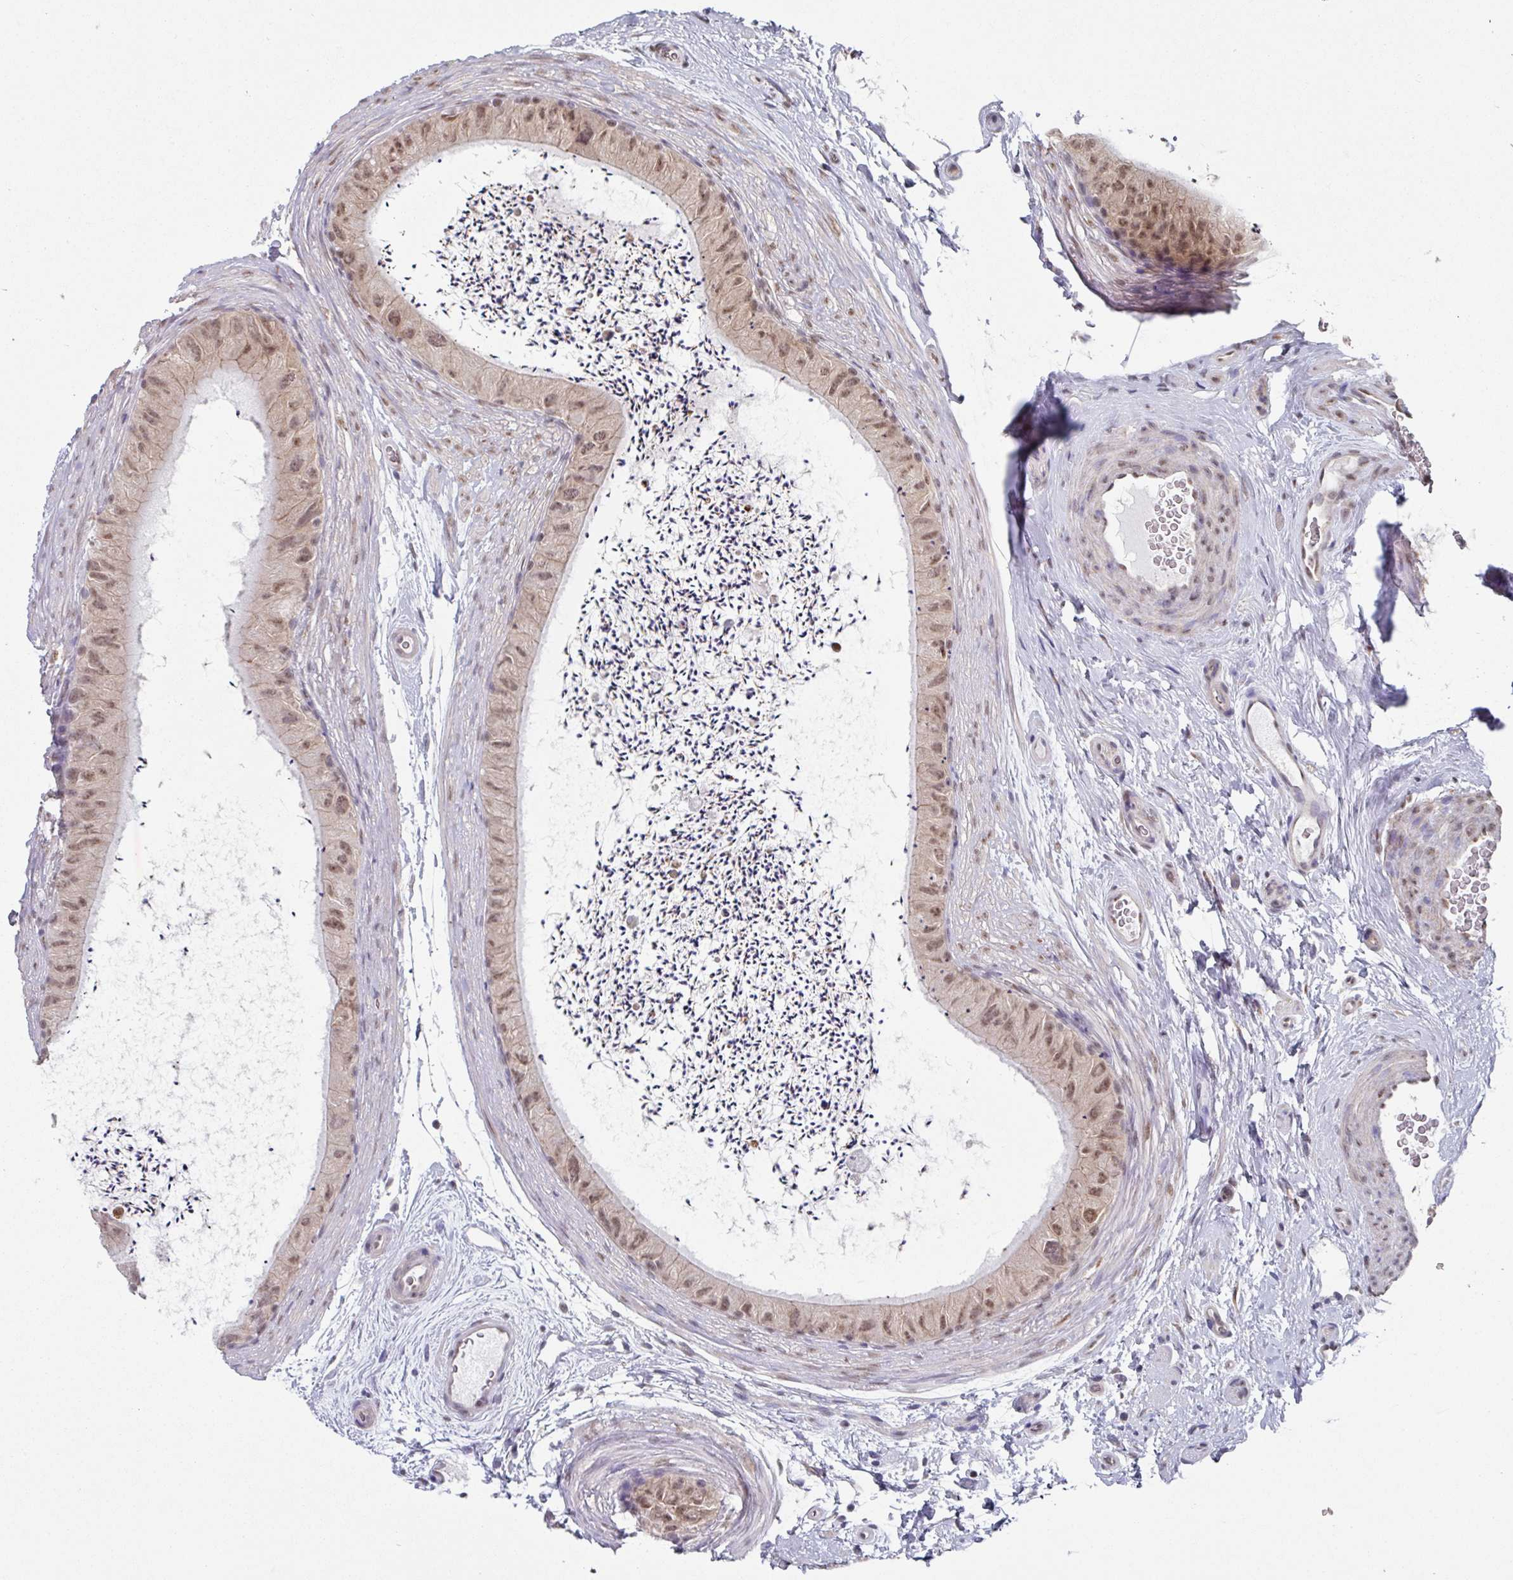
{"staining": {"intensity": "moderate", "quantity": ">75%", "location": "cytoplasmic/membranous,nuclear"}, "tissue": "epididymis", "cell_type": "Glandular cells", "image_type": "normal", "snomed": [{"axis": "morphology", "description": "Normal tissue, NOS"}, {"axis": "topography", "description": "Epididymis"}], "caption": "Glandular cells show medium levels of moderate cytoplasmic/membranous,nuclear expression in approximately >75% of cells in normal human epididymis.", "gene": "TMED5", "patient": {"sex": "male", "age": 50}}